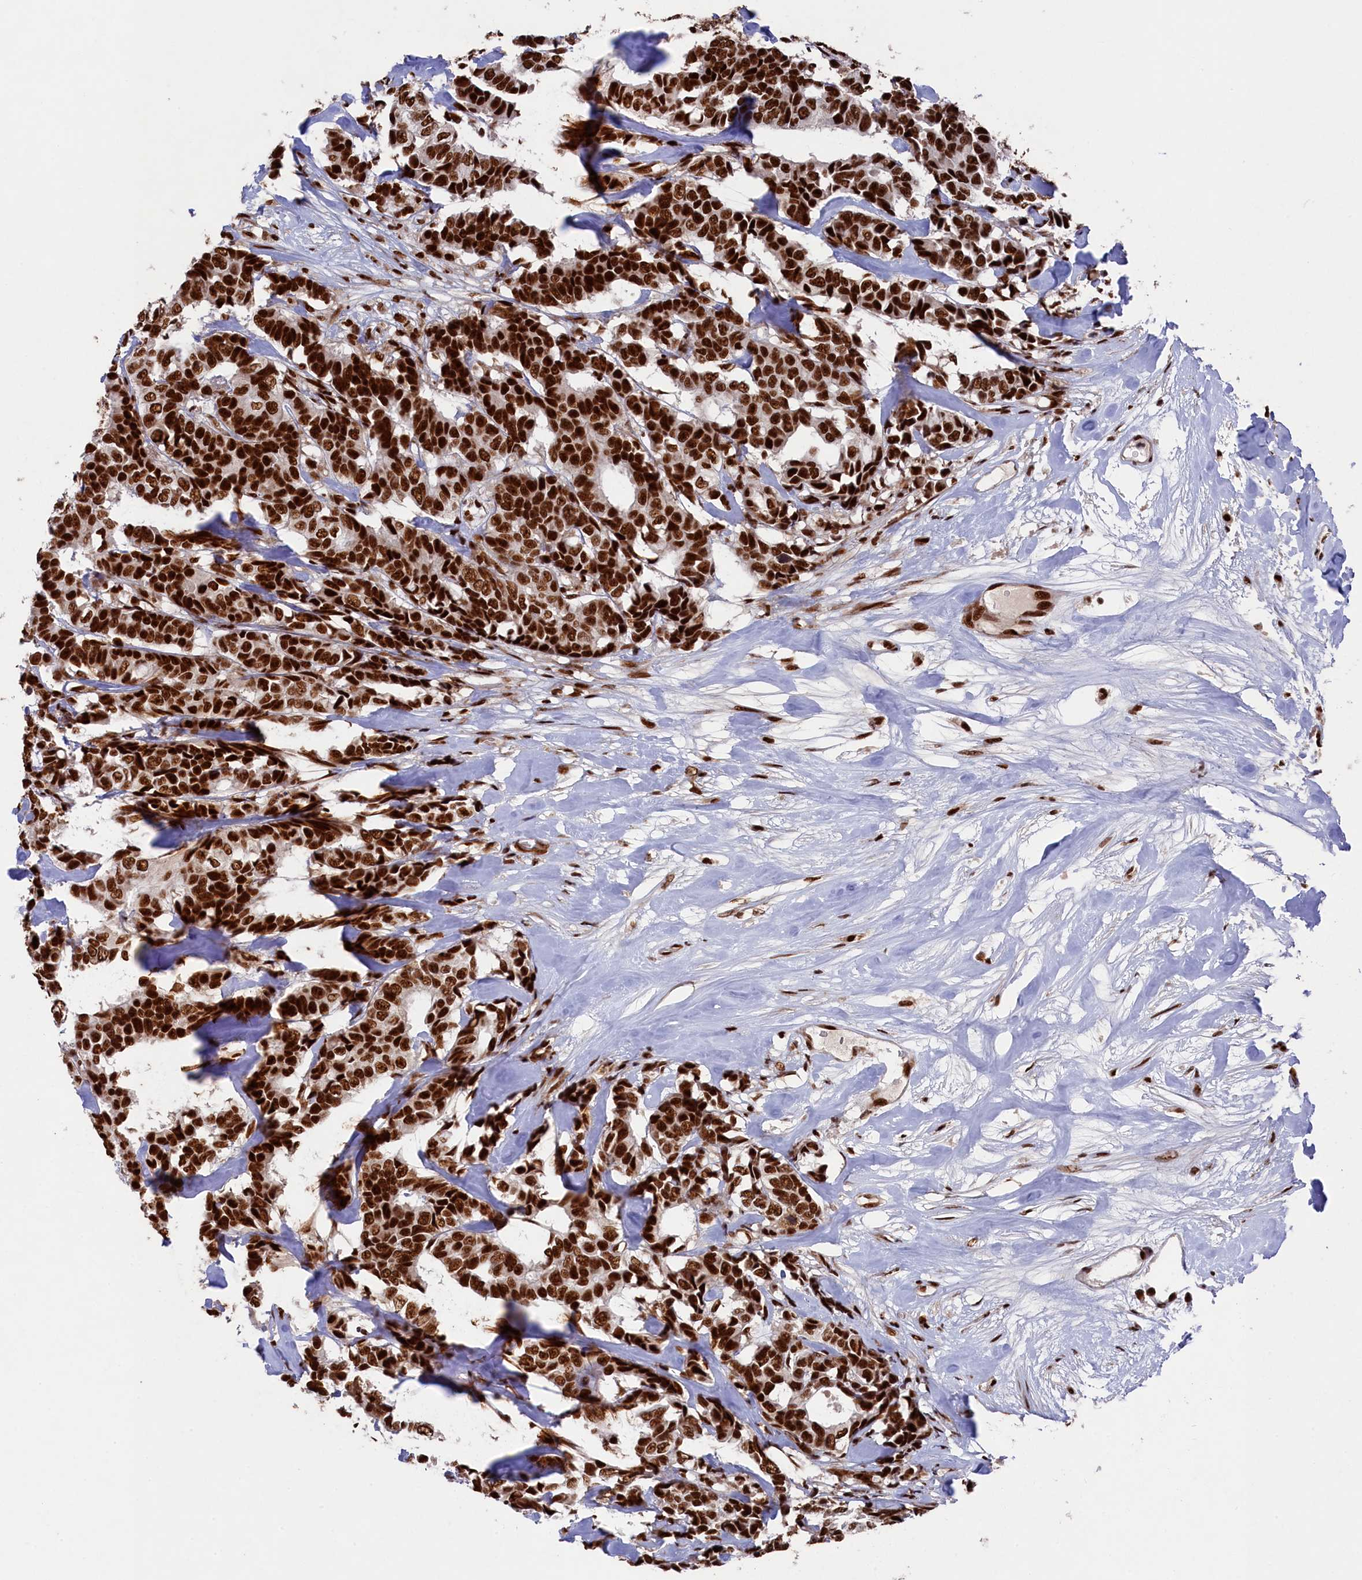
{"staining": {"intensity": "strong", "quantity": ">75%", "location": "nuclear"}, "tissue": "breast cancer", "cell_type": "Tumor cells", "image_type": "cancer", "snomed": [{"axis": "morphology", "description": "Duct carcinoma"}, {"axis": "topography", "description": "Breast"}], "caption": "Breast cancer (infiltrating ductal carcinoma) tissue displays strong nuclear staining in about >75% of tumor cells", "gene": "PRPF31", "patient": {"sex": "female", "age": 87}}